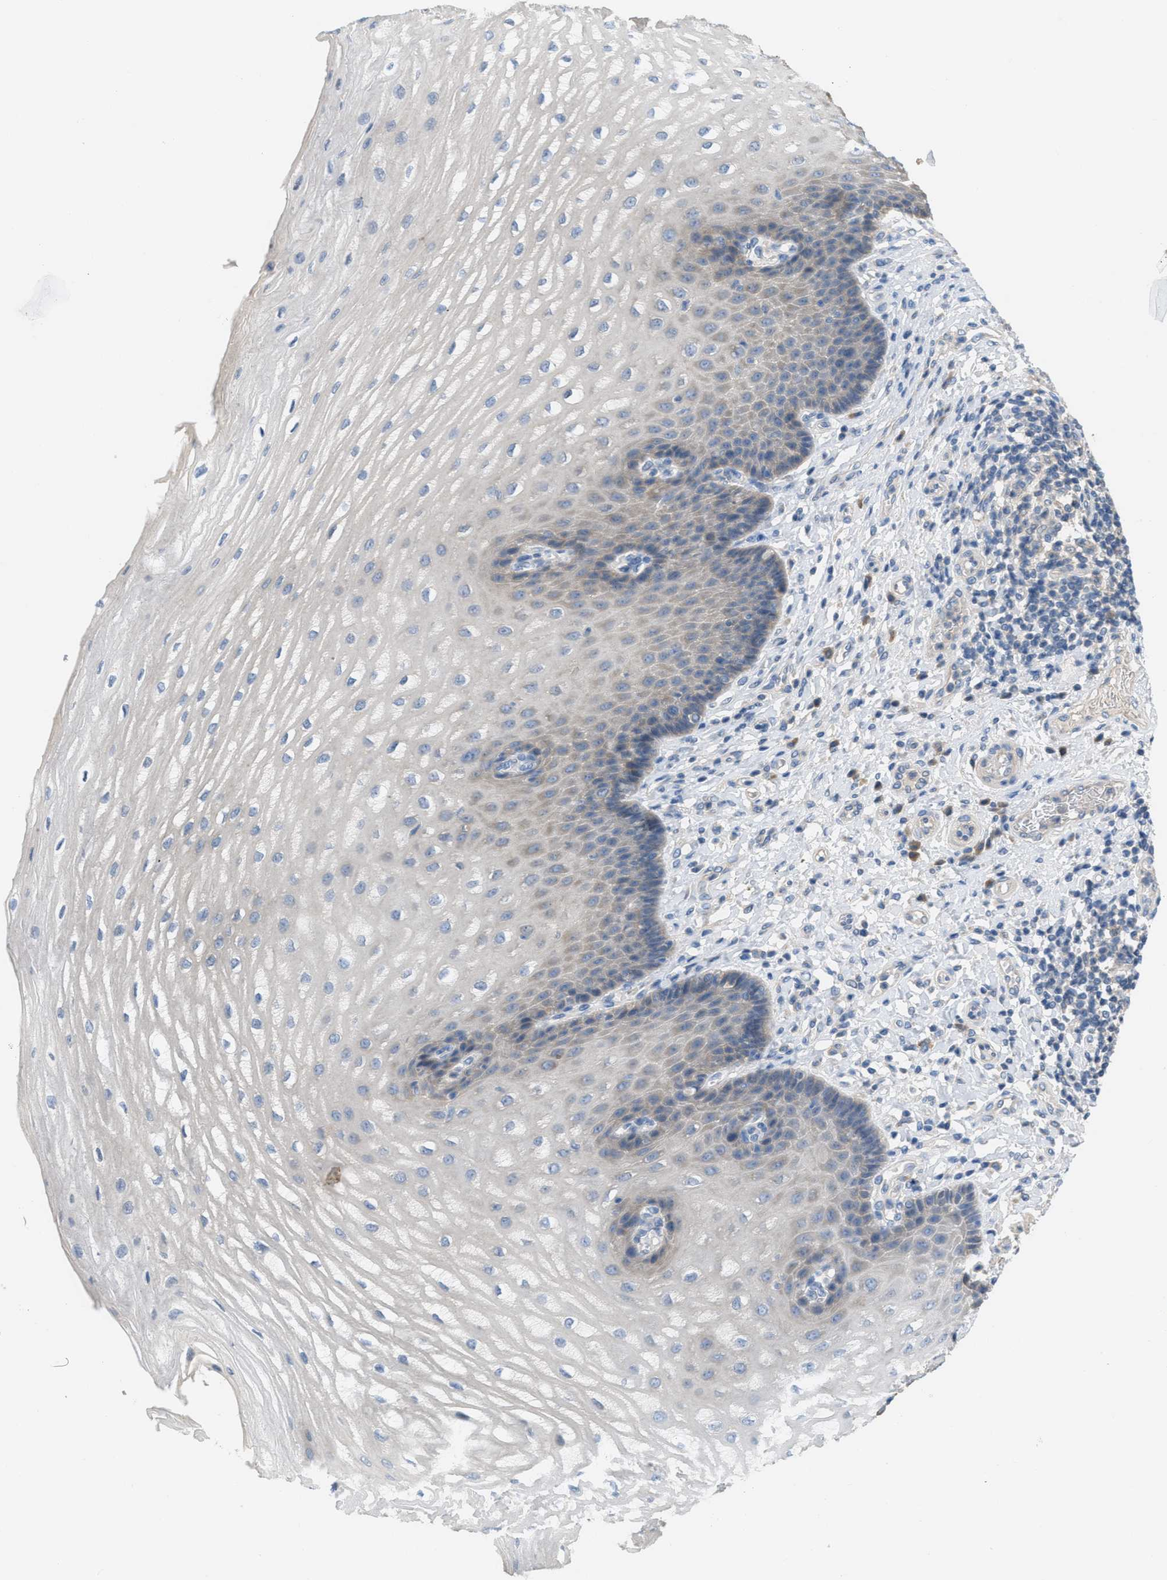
{"staining": {"intensity": "weak", "quantity": "<25%", "location": "cytoplasmic/membranous"}, "tissue": "esophagus", "cell_type": "Squamous epithelial cells", "image_type": "normal", "snomed": [{"axis": "morphology", "description": "Normal tissue, NOS"}, {"axis": "topography", "description": "Esophagus"}], "caption": "High magnification brightfield microscopy of normal esophagus stained with DAB (brown) and counterstained with hematoxylin (blue): squamous epithelial cells show no significant positivity. (DAB immunohistochemistry (IHC) visualized using brightfield microscopy, high magnification).", "gene": "UBA5", "patient": {"sex": "male", "age": 54}}